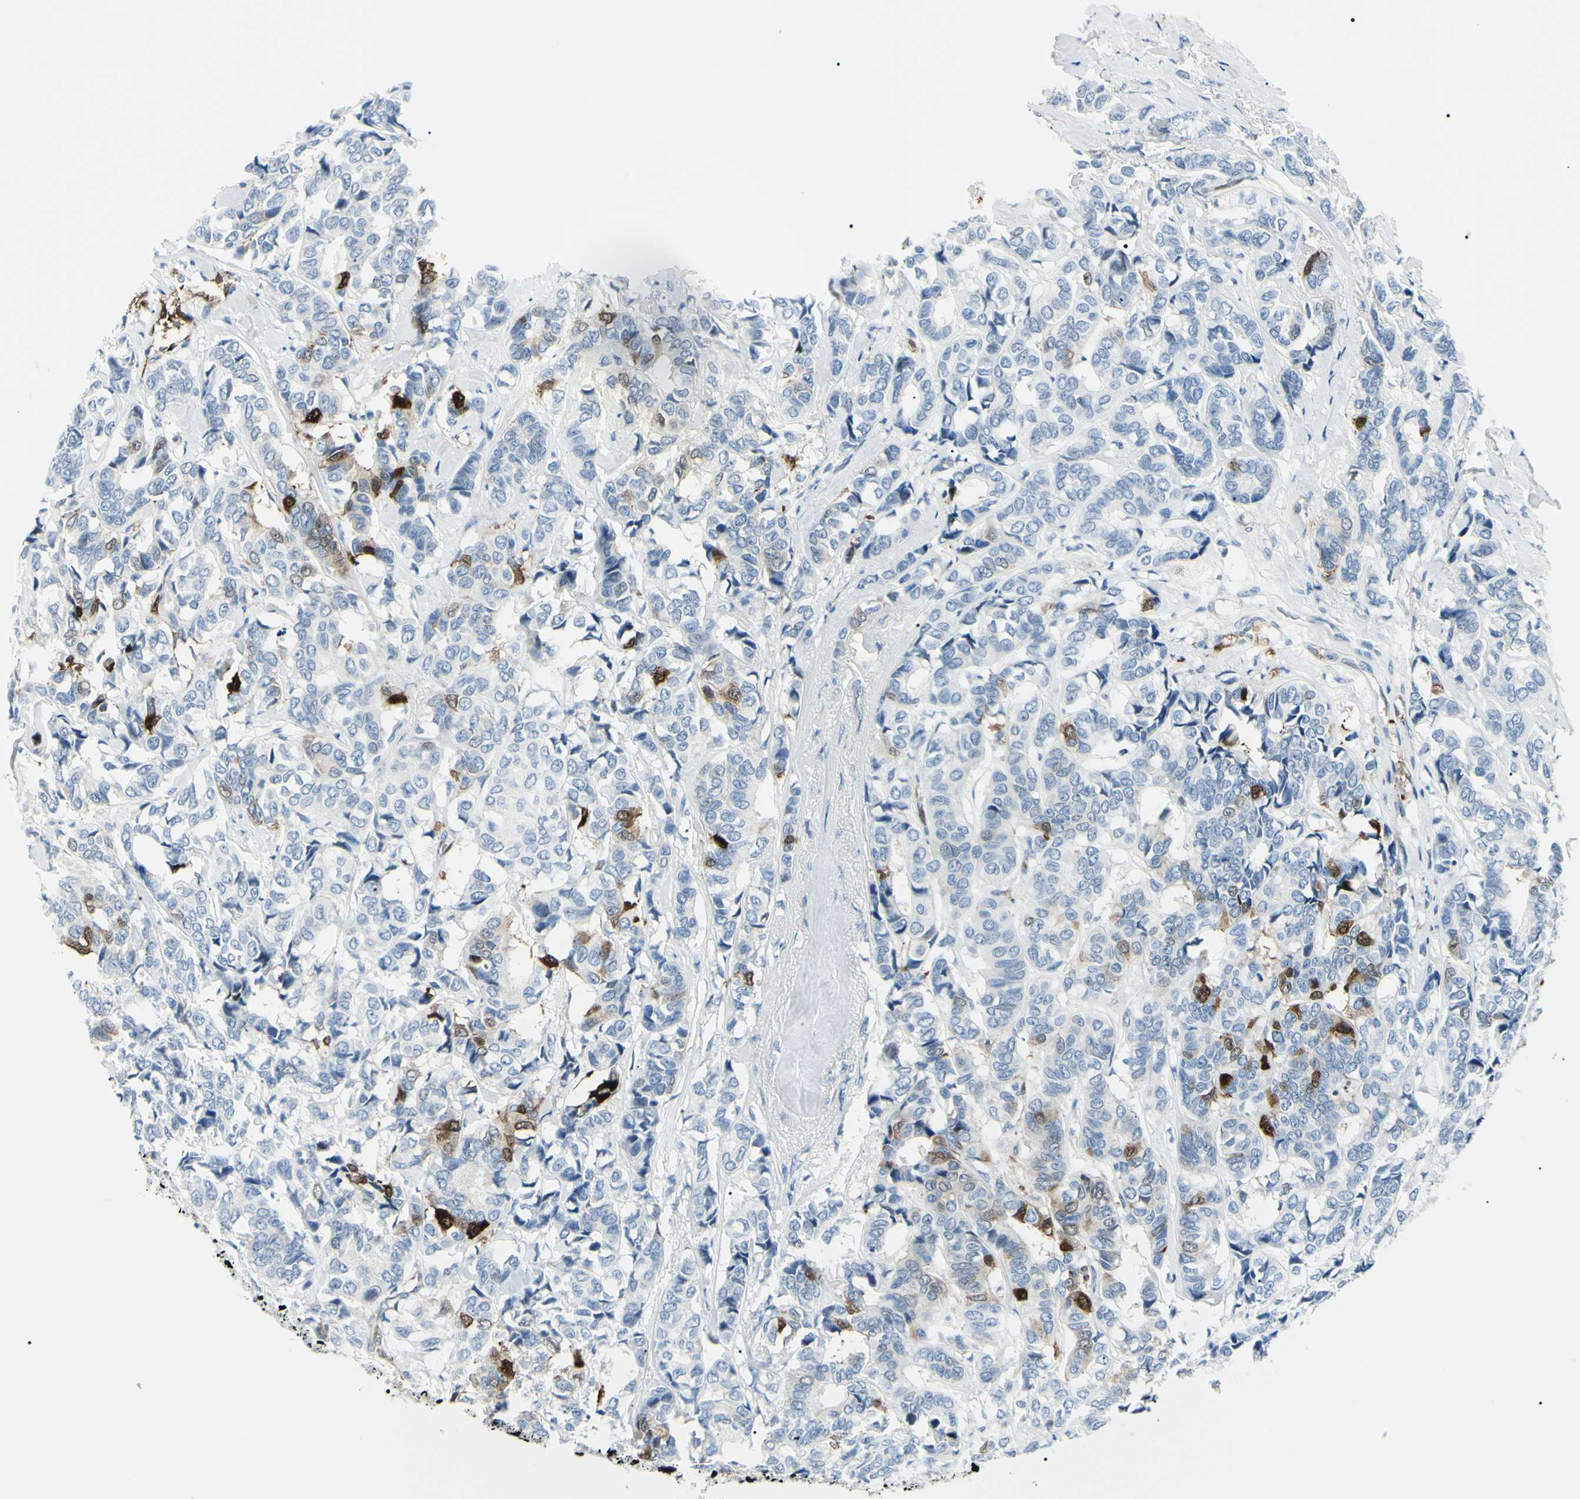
{"staining": {"intensity": "strong", "quantity": "<25%", "location": "cytoplasmic/membranous"}, "tissue": "breast cancer", "cell_type": "Tumor cells", "image_type": "cancer", "snomed": [{"axis": "morphology", "description": "Duct carcinoma"}, {"axis": "topography", "description": "Breast"}], "caption": "Strong cytoplasmic/membranous expression is identified in approximately <25% of tumor cells in breast cancer (intraductal carcinoma). (IHC, brightfield microscopy, high magnification).", "gene": "CA2", "patient": {"sex": "female", "age": 87}}